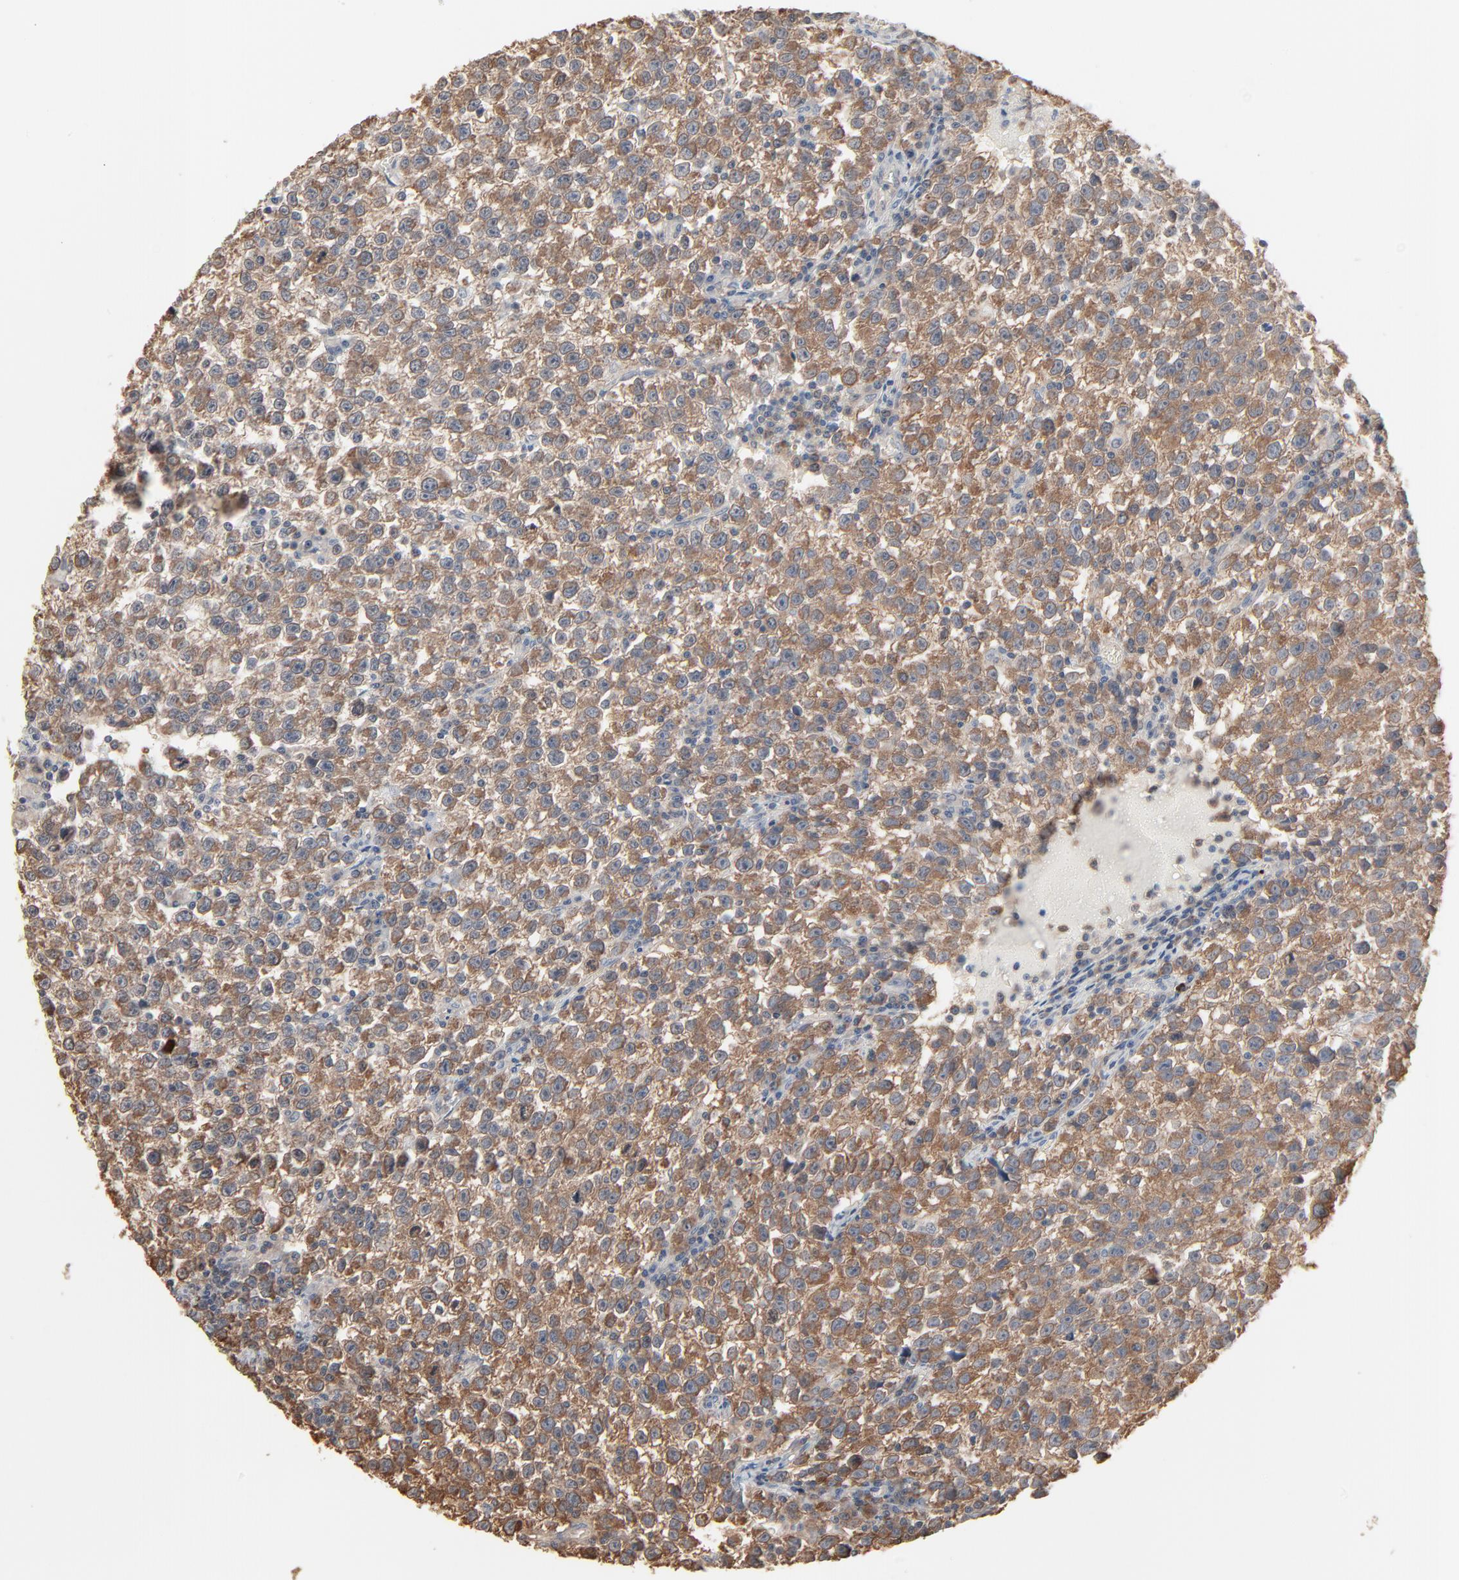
{"staining": {"intensity": "moderate", "quantity": ">75%", "location": "cytoplasmic/membranous"}, "tissue": "testis cancer", "cell_type": "Tumor cells", "image_type": "cancer", "snomed": [{"axis": "morphology", "description": "Seminoma, NOS"}, {"axis": "topography", "description": "Testis"}], "caption": "Testis seminoma tissue exhibits moderate cytoplasmic/membranous staining in approximately >75% of tumor cells", "gene": "CCT5", "patient": {"sex": "male", "age": 35}}